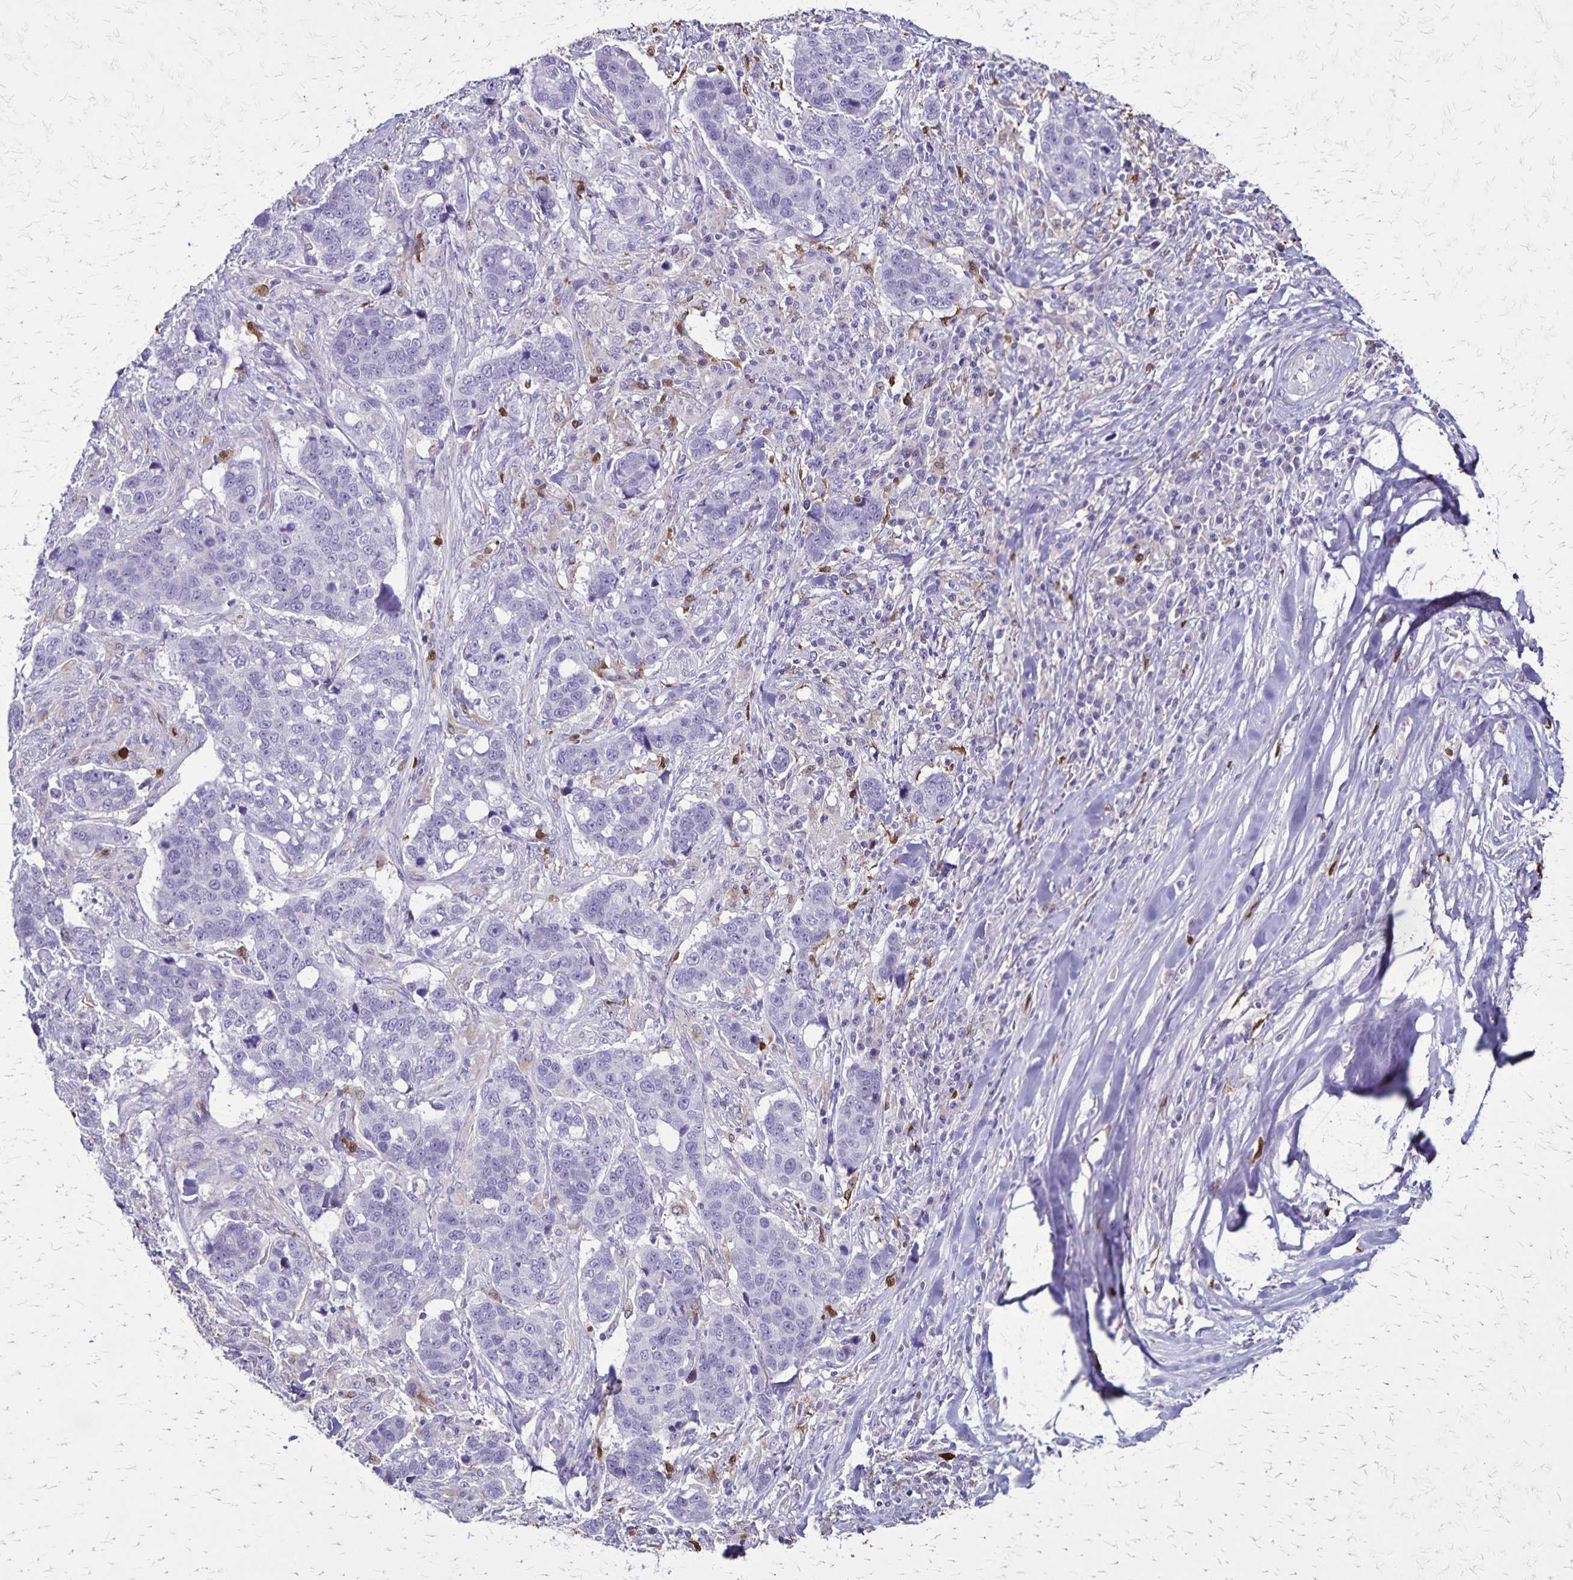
{"staining": {"intensity": "negative", "quantity": "none", "location": "none"}, "tissue": "lung cancer", "cell_type": "Tumor cells", "image_type": "cancer", "snomed": [{"axis": "morphology", "description": "Squamous cell carcinoma, NOS"}, {"axis": "topography", "description": "Lymph node"}, {"axis": "topography", "description": "Lung"}], "caption": "Tumor cells show no significant staining in lung cancer (squamous cell carcinoma).", "gene": "ULBP3", "patient": {"sex": "male", "age": 61}}